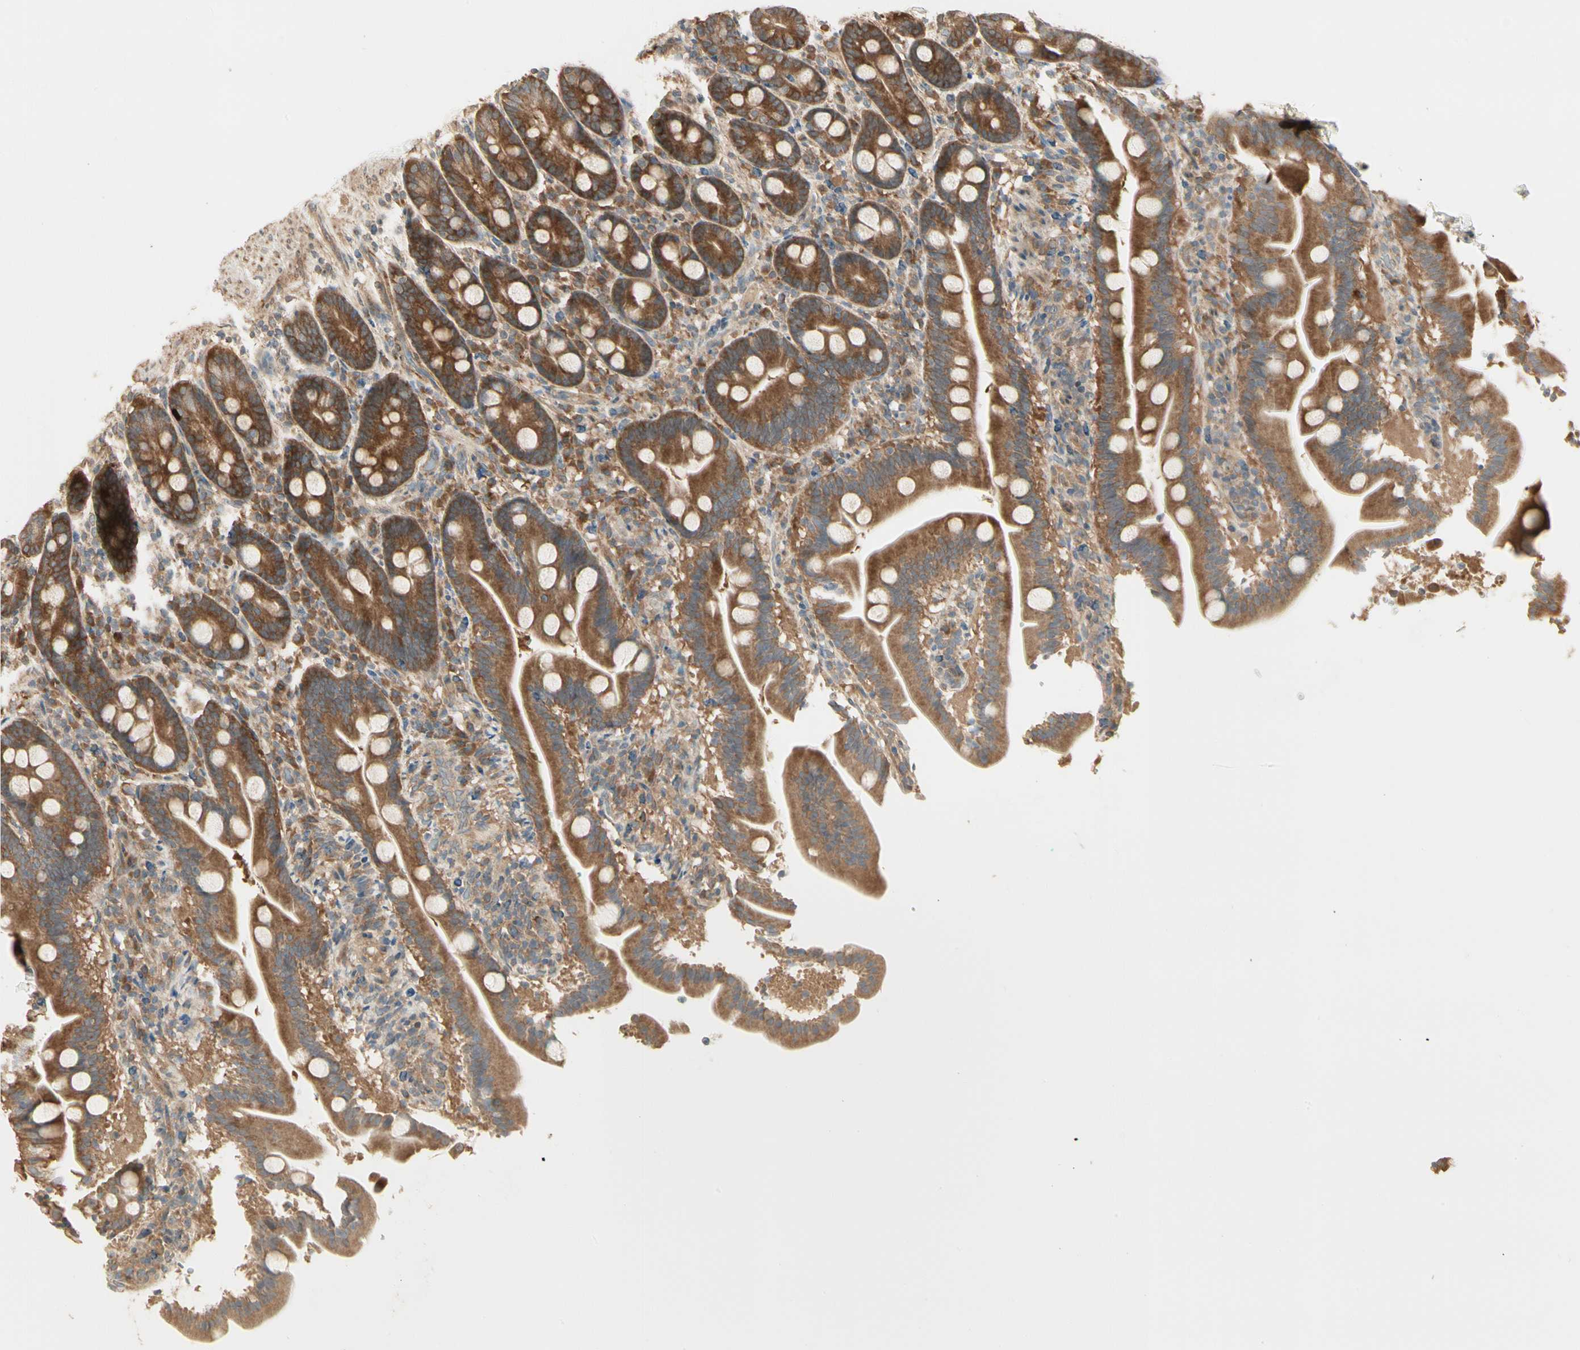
{"staining": {"intensity": "strong", "quantity": ">75%", "location": "cytoplasmic/membranous"}, "tissue": "duodenum", "cell_type": "Glandular cells", "image_type": "normal", "snomed": [{"axis": "morphology", "description": "Normal tissue, NOS"}, {"axis": "topography", "description": "Duodenum"}], "caption": "A high amount of strong cytoplasmic/membranous staining is identified in about >75% of glandular cells in unremarkable duodenum.", "gene": "IRAG1", "patient": {"sex": "male", "age": 54}}